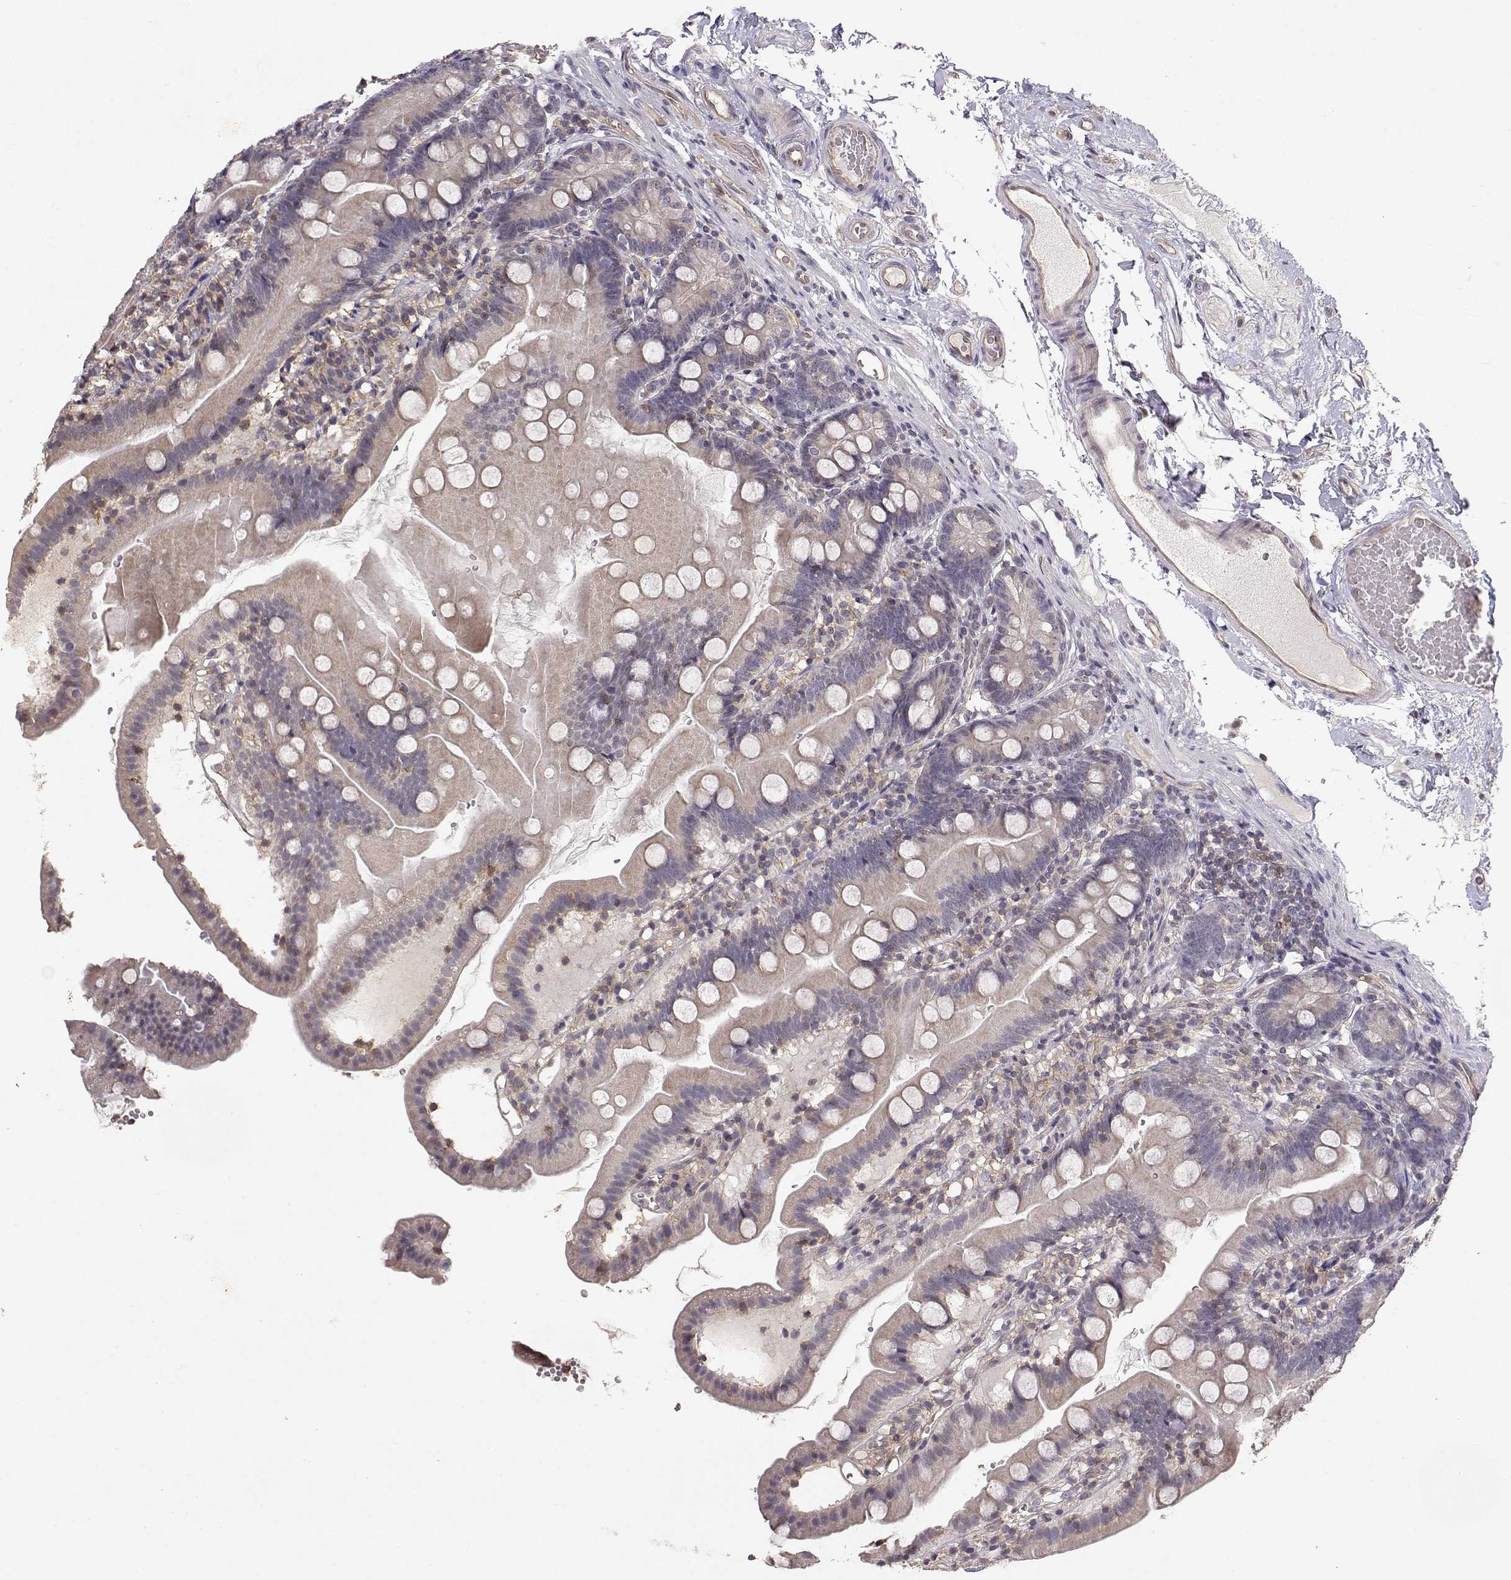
{"staining": {"intensity": "weak", "quantity": ">75%", "location": "cytoplasmic/membranous"}, "tissue": "duodenum", "cell_type": "Glandular cells", "image_type": "normal", "snomed": [{"axis": "morphology", "description": "Normal tissue, NOS"}, {"axis": "topography", "description": "Duodenum"}], "caption": "Immunohistochemical staining of unremarkable duodenum demonstrates low levels of weak cytoplasmic/membranous staining in approximately >75% of glandular cells.", "gene": "IFITM1", "patient": {"sex": "female", "age": 67}}